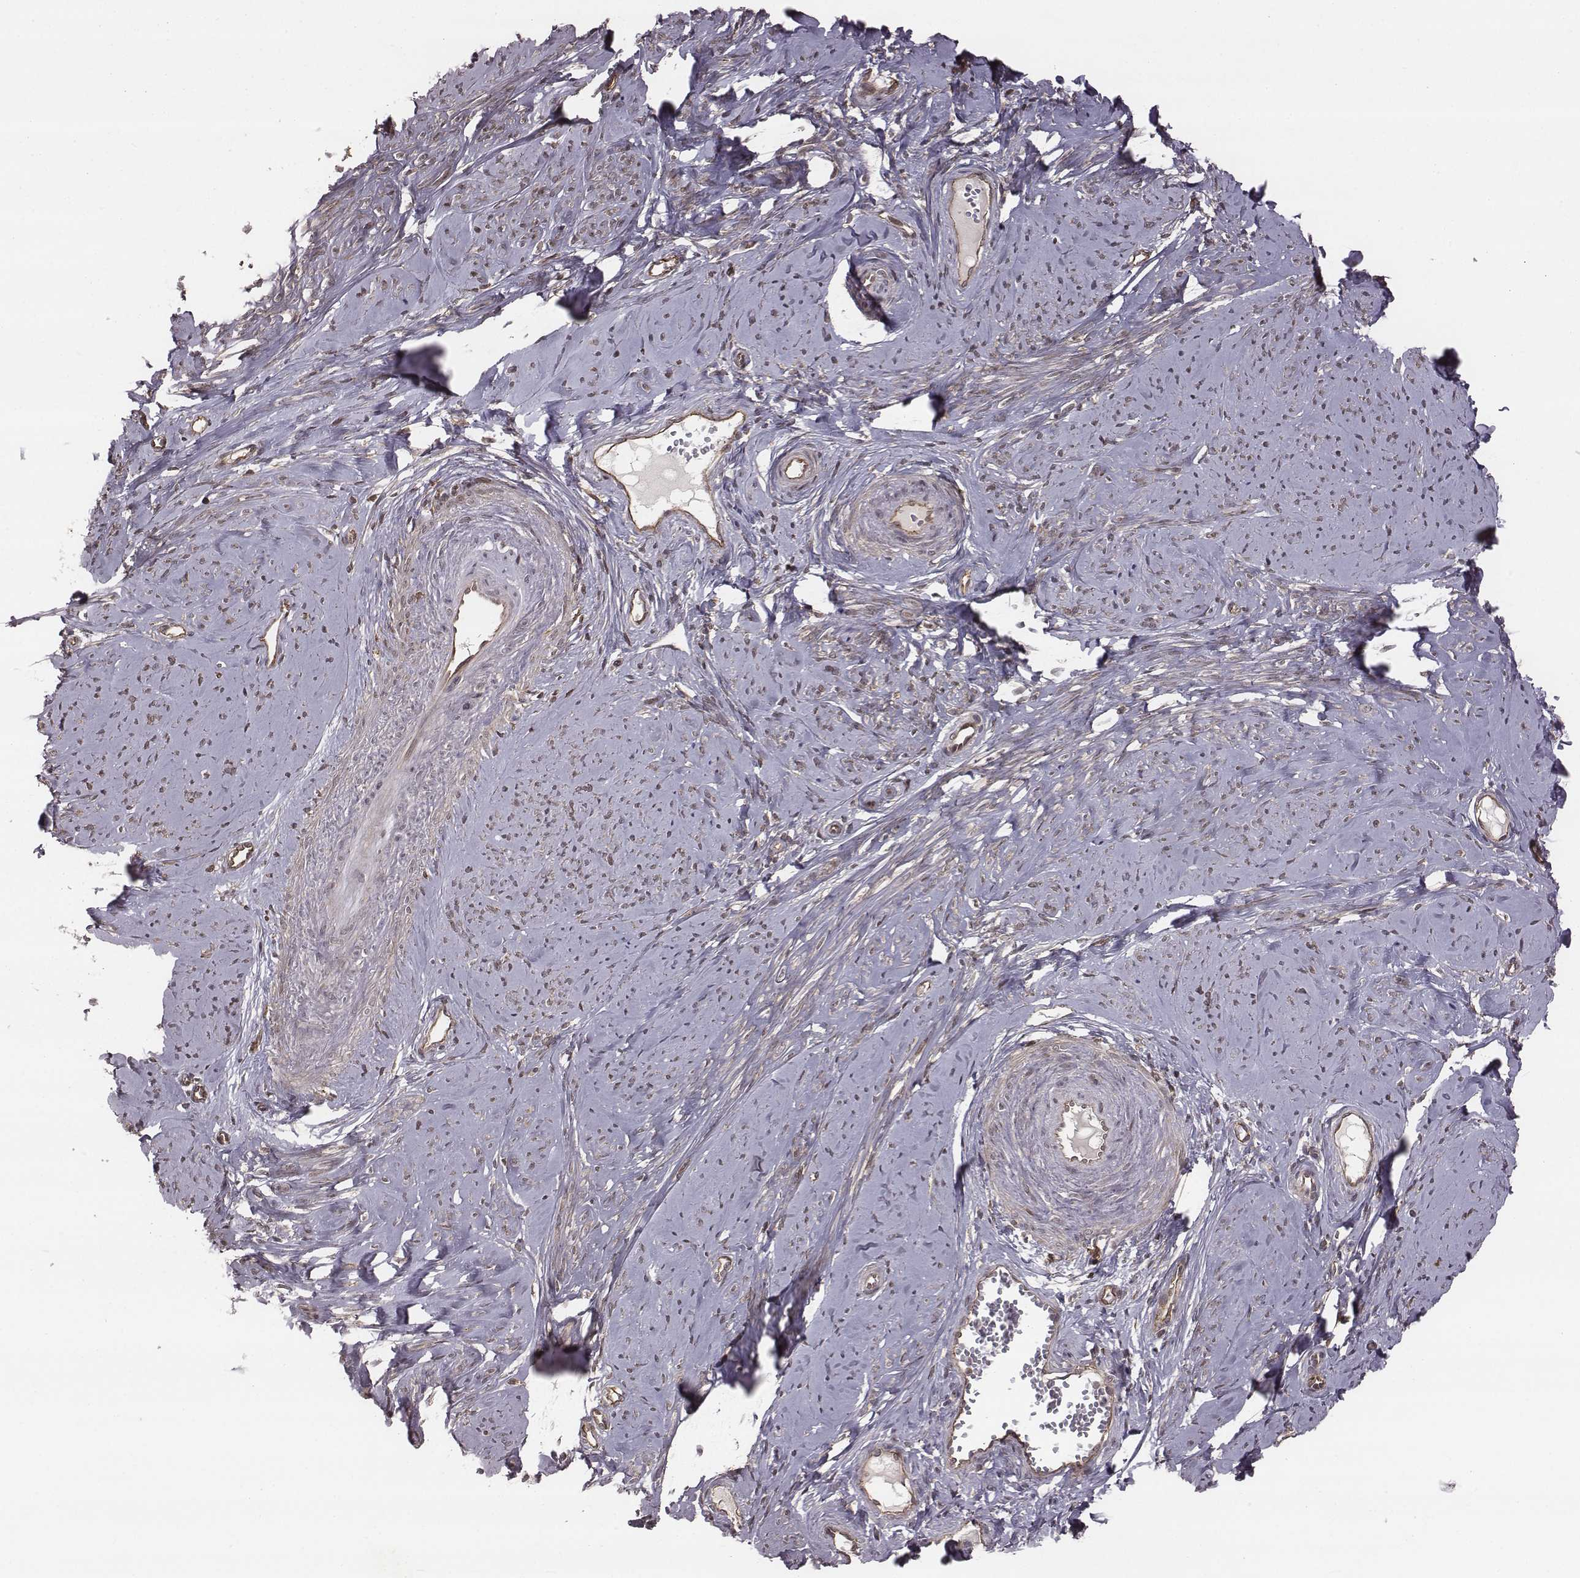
{"staining": {"intensity": "weak", "quantity": "25%-75%", "location": "cytoplasmic/membranous"}, "tissue": "smooth muscle", "cell_type": "Smooth muscle cells", "image_type": "normal", "snomed": [{"axis": "morphology", "description": "Normal tissue, NOS"}, {"axis": "topography", "description": "Smooth muscle"}], "caption": "Smooth muscle cells exhibit low levels of weak cytoplasmic/membranous expression in approximately 25%-75% of cells in normal human smooth muscle. (Stains: DAB in brown, nuclei in blue, Microscopy: brightfield microscopy at high magnification).", "gene": "RPL3", "patient": {"sex": "female", "age": 48}}